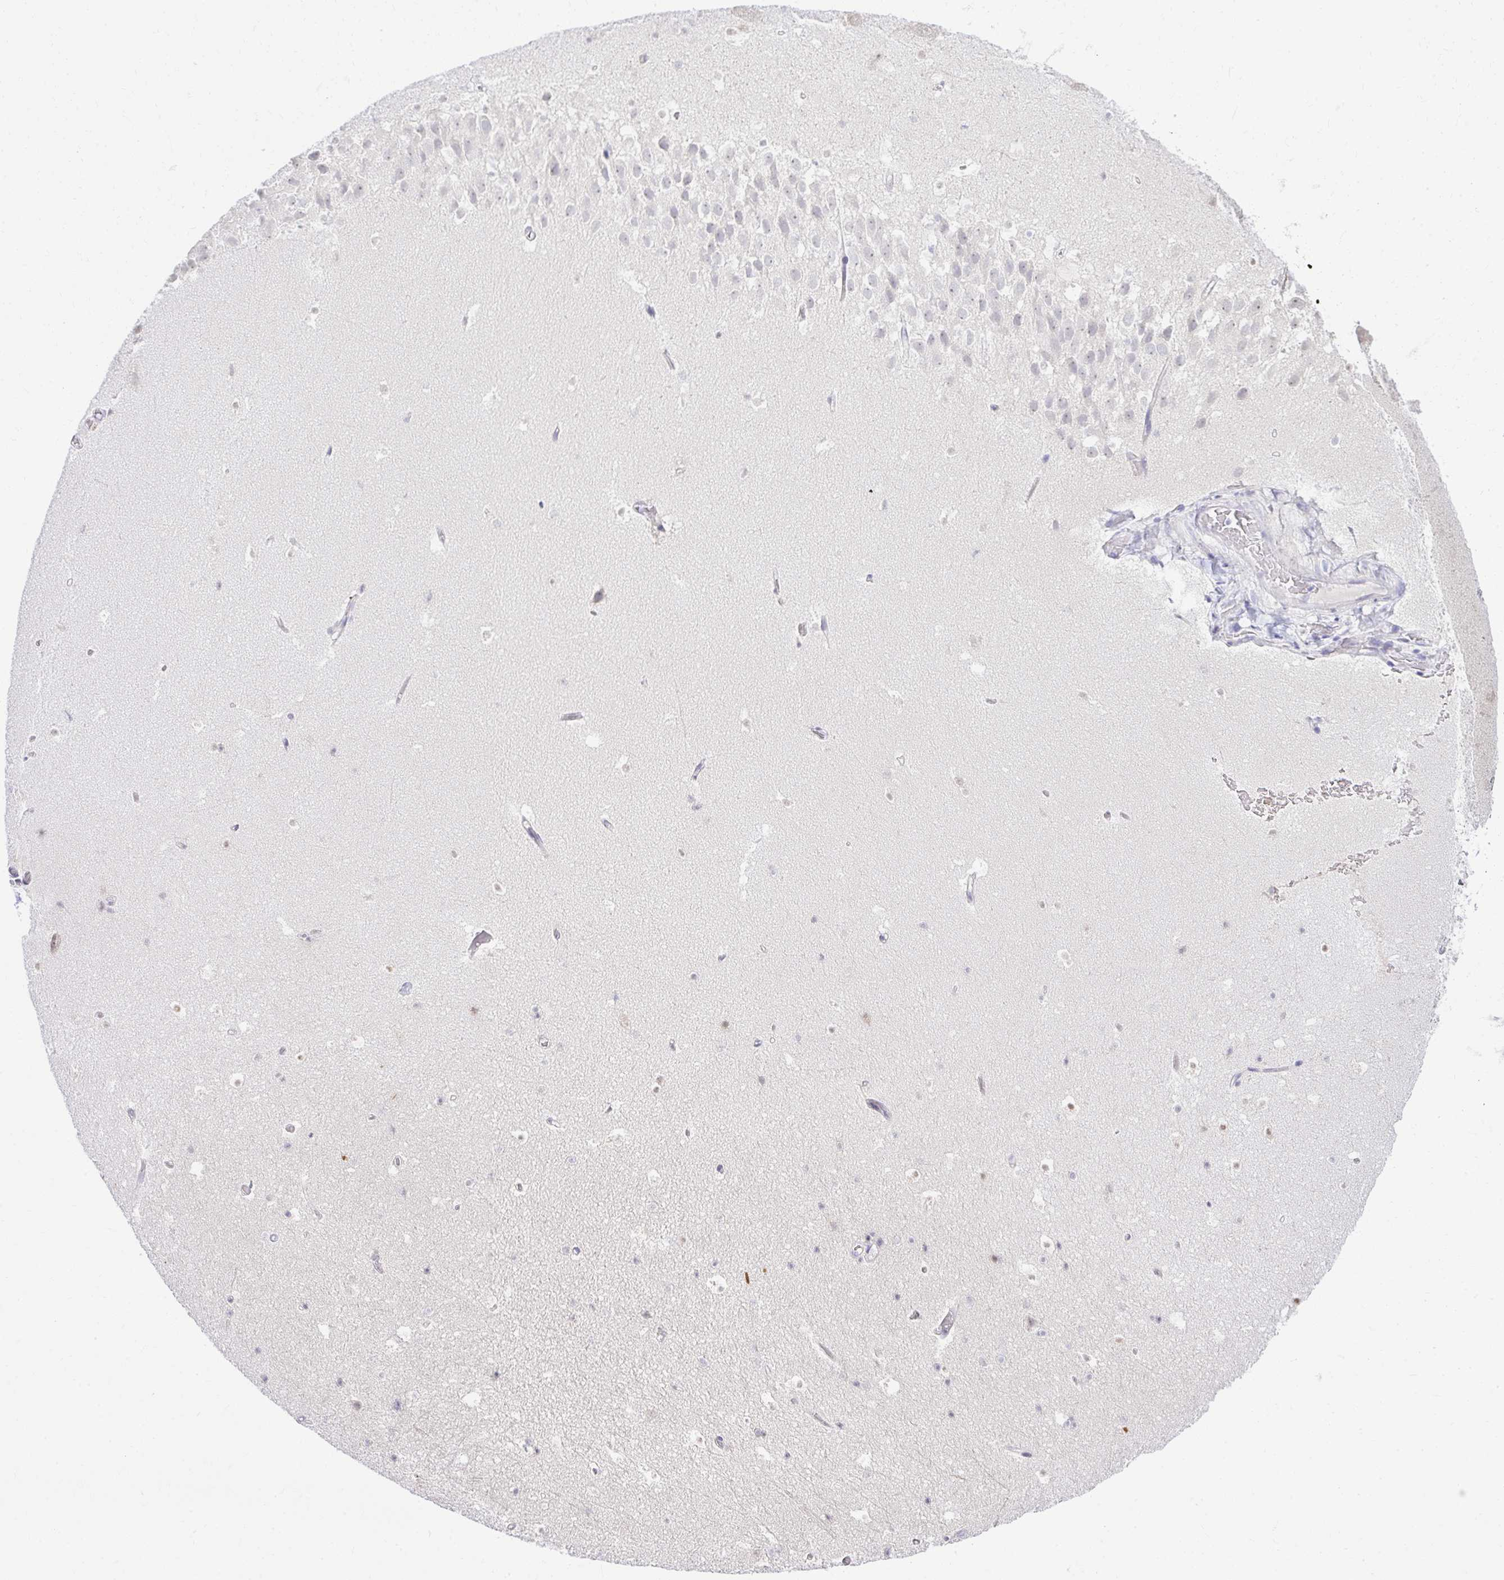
{"staining": {"intensity": "negative", "quantity": "none", "location": "none"}, "tissue": "hippocampus", "cell_type": "Glial cells", "image_type": "normal", "snomed": [{"axis": "morphology", "description": "Normal tissue, NOS"}, {"axis": "topography", "description": "Hippocampus"}], "caption": "Immunohistochemistry image of unremarkable hippocampus stained for a protein (brown), which shows no expression in glial cells.", "gene": "EID3", "patient": {"sex": "male", "age": 26}}